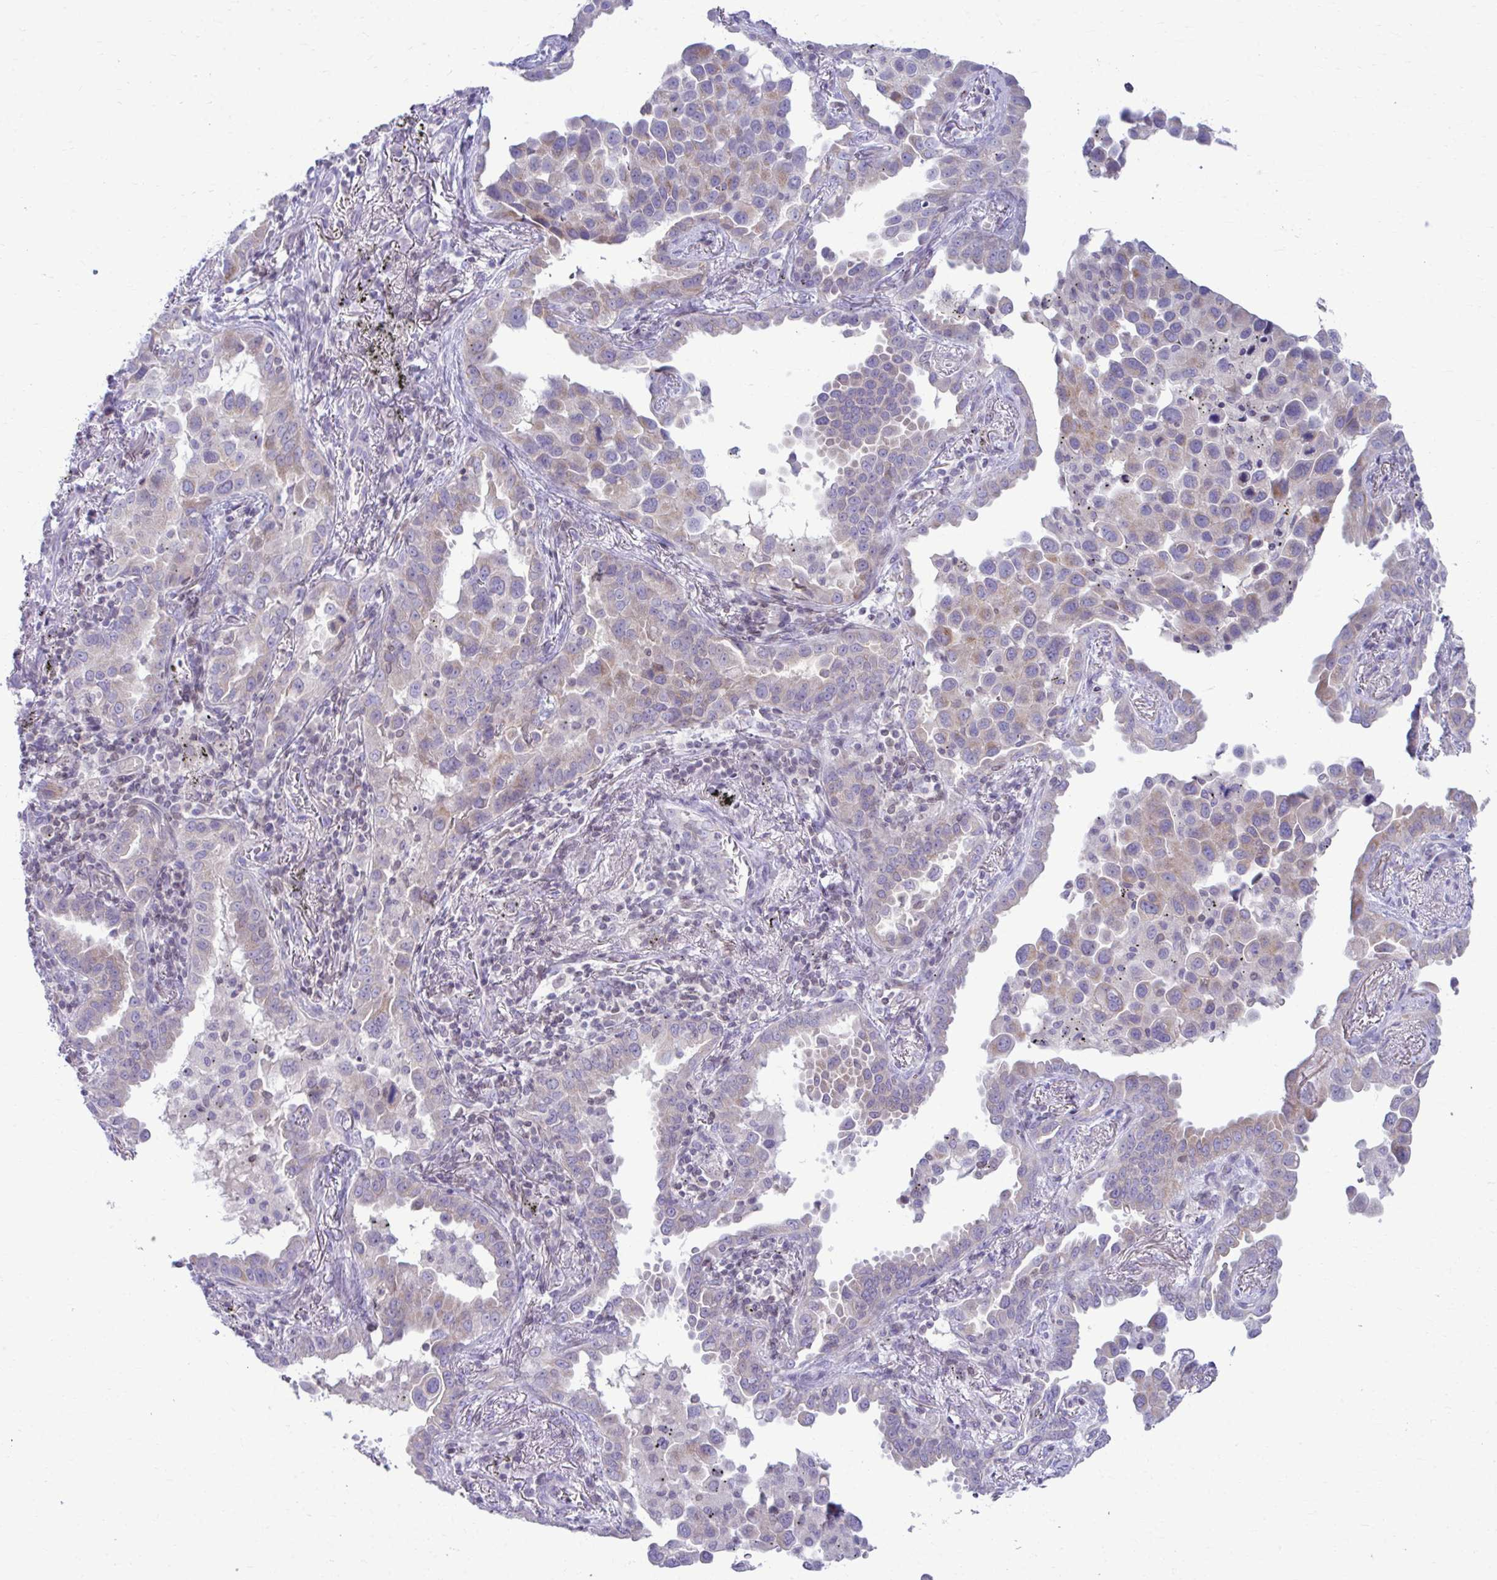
{"staining": {"intensity": "weak", "quantity": "25%-75%", "location": "cytoplasmic/membranous"}, "tissue": "lung cancer", "cell_type": "Tumor cells", "image_type": "cancer", "snomed": [{"axis": "morphology", "description": "Adenocarcinoma, NOS"}, {"axis": "topography", "description": "Lung"}], "caption": "Human lung adenocarcinoma stained with a protein marker demonstrates weak staining in tumor cells.", "gene": "OR7A5", "patient": {"sex": "male", "age": 67}}